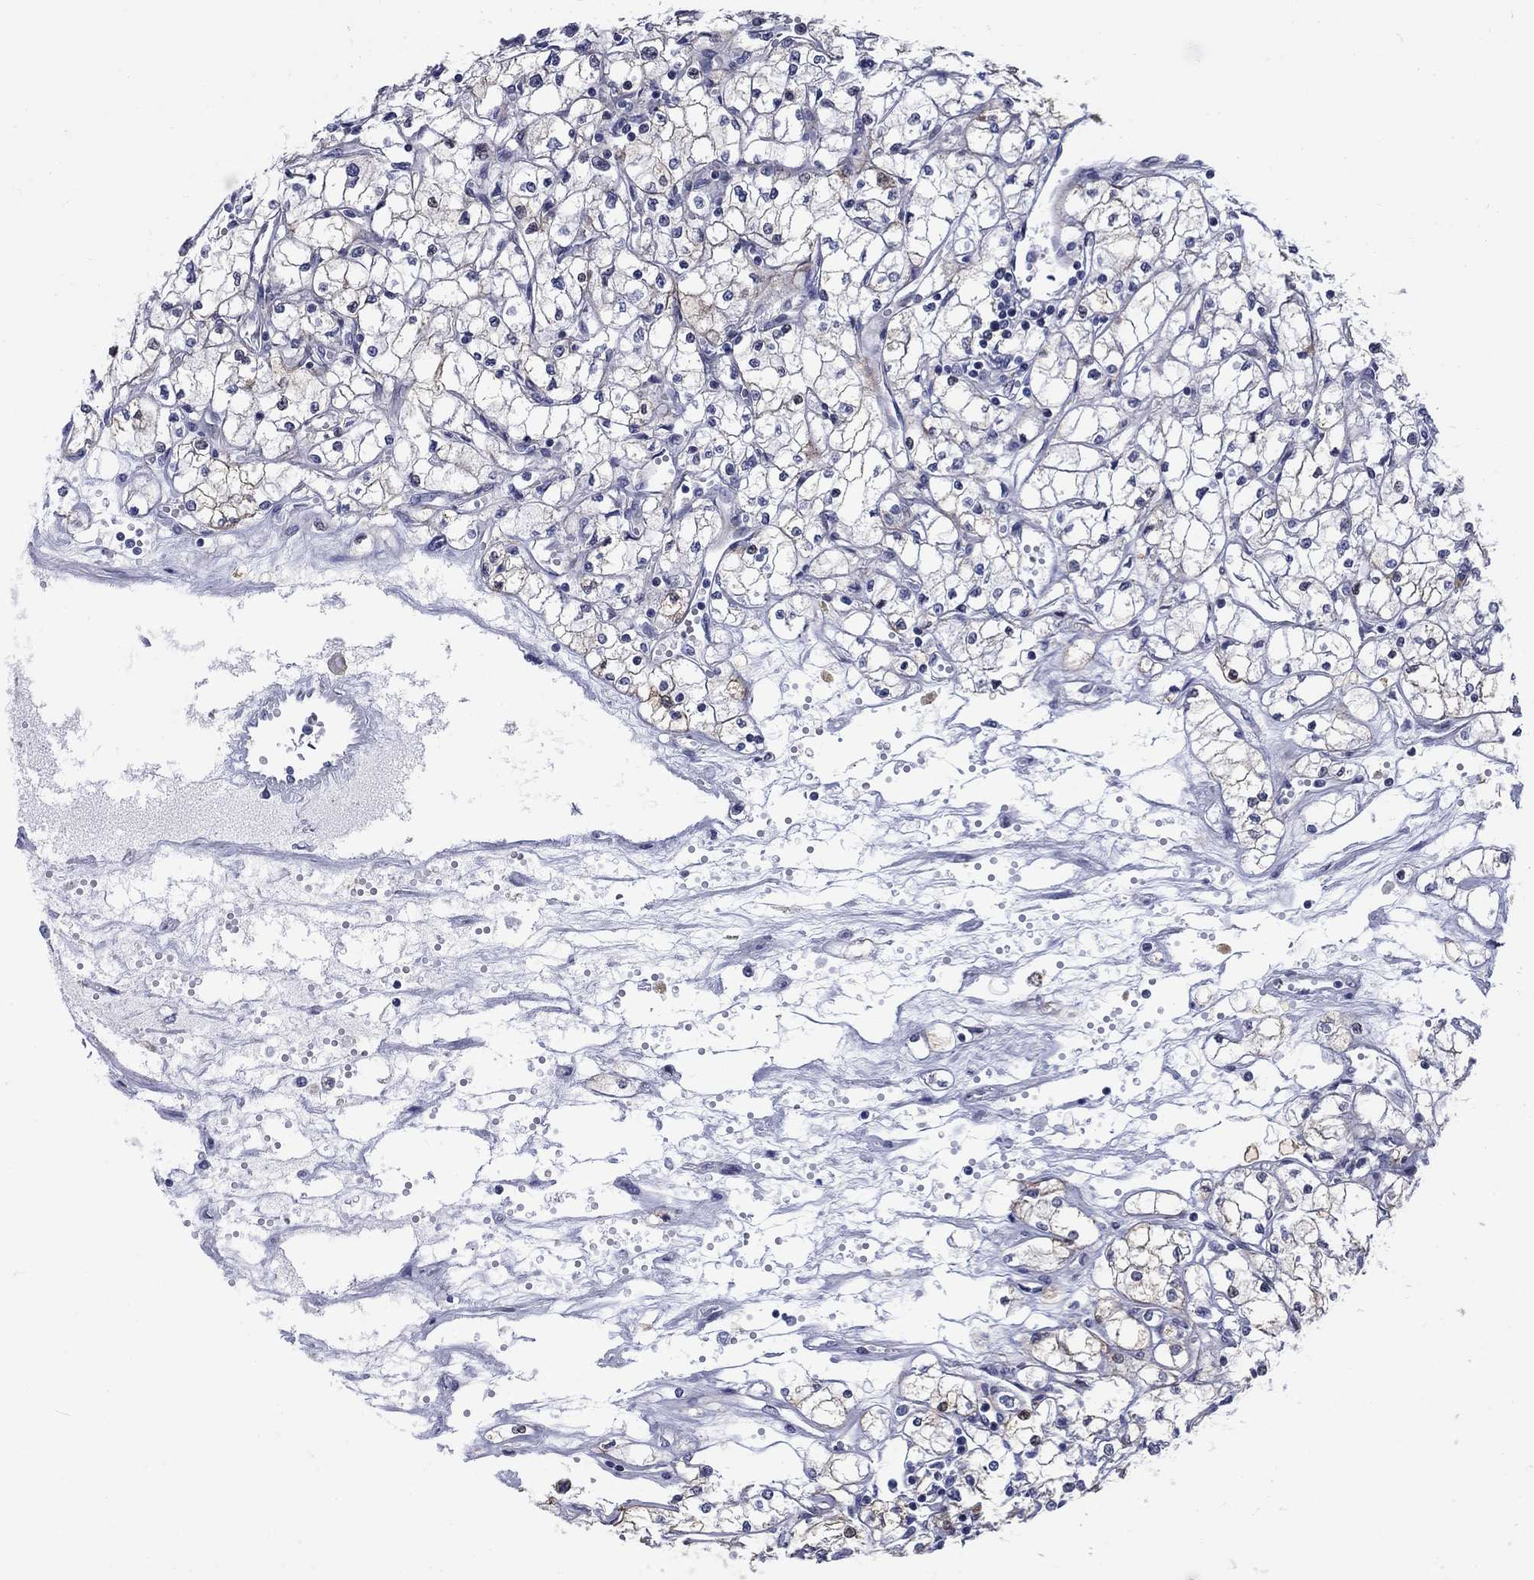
{"staining": {"intensity": "weak", "quantity": "<25%", "location": "cytoplasmic/membranous"}, "tissue": "renal cancer", "cell_type": "Tumor cells", "image_type": "cancer", "snomed": [{"axis": "morphology", "description": "Adenocarcinoma, NOS"}, {"axis": "topography", "description": "Kidney"}], "caption": "The IHC photomicrograph has no significant positivity in tumor cells of renal cancer (adenocarcinoma) tissue.", "gene": "MYO3A", "patient": {"sex": "male", "age": 67}}